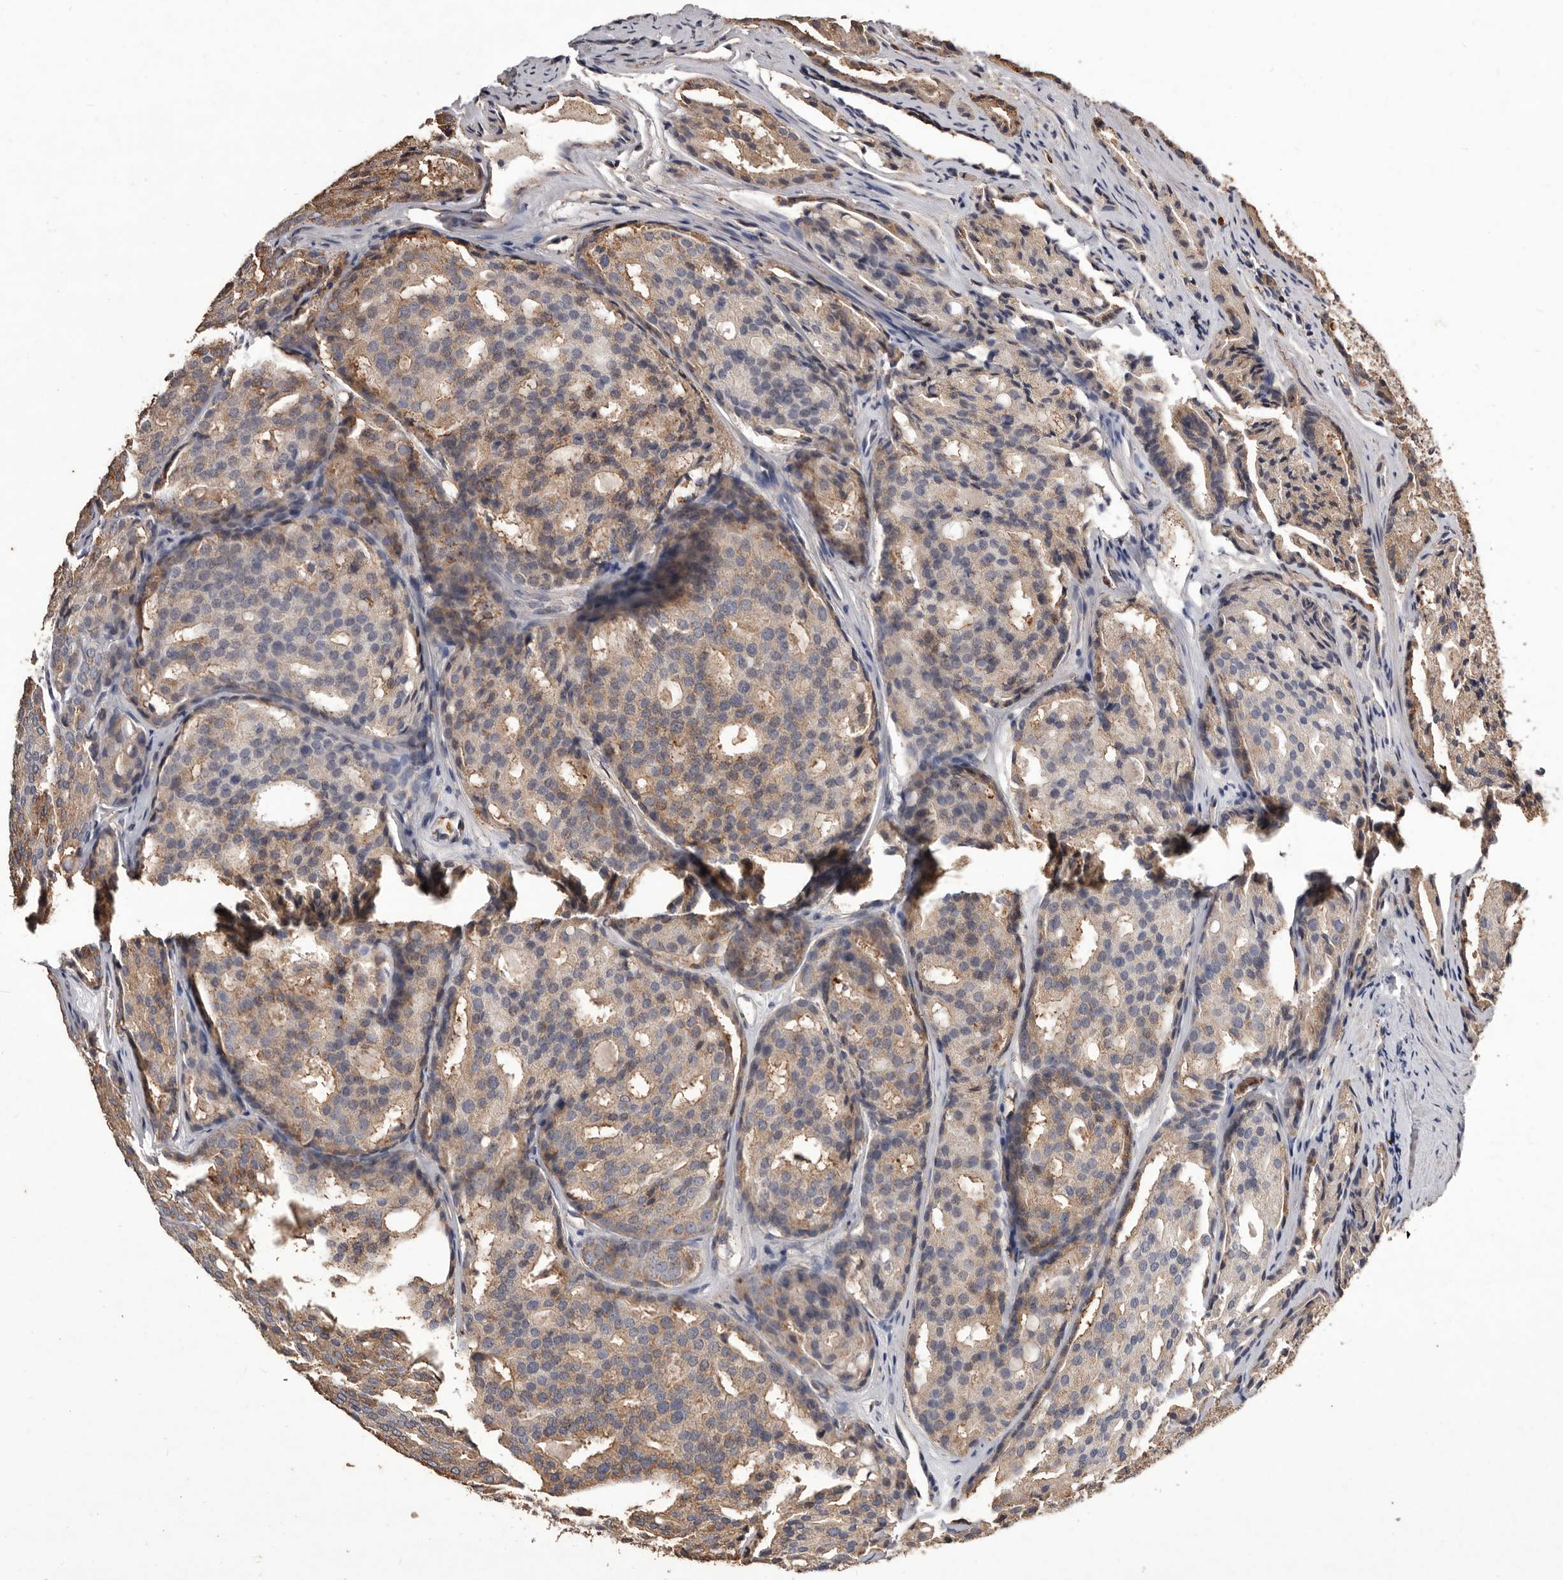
{"staining": {"intensity": "weak", "quantity": ">75%", "location": "cytoplasmic/membranous"}, "tissue": "prostate cancer", "cell_type": "Tumor cells", "image_type": "cancer", "snomed": [{"axis": "morphology", "description": "Adenocarcinoma, High grade"}, {"axis": "topography", "description": "Prostate"}], "caption": "An image of prostate cancer stained for a protein demonstrates weak cytoplasmic/membranous brown staining in tumor cells.", "gene": "CXCL14", "patient": {"sex": "male", "age": 64}}